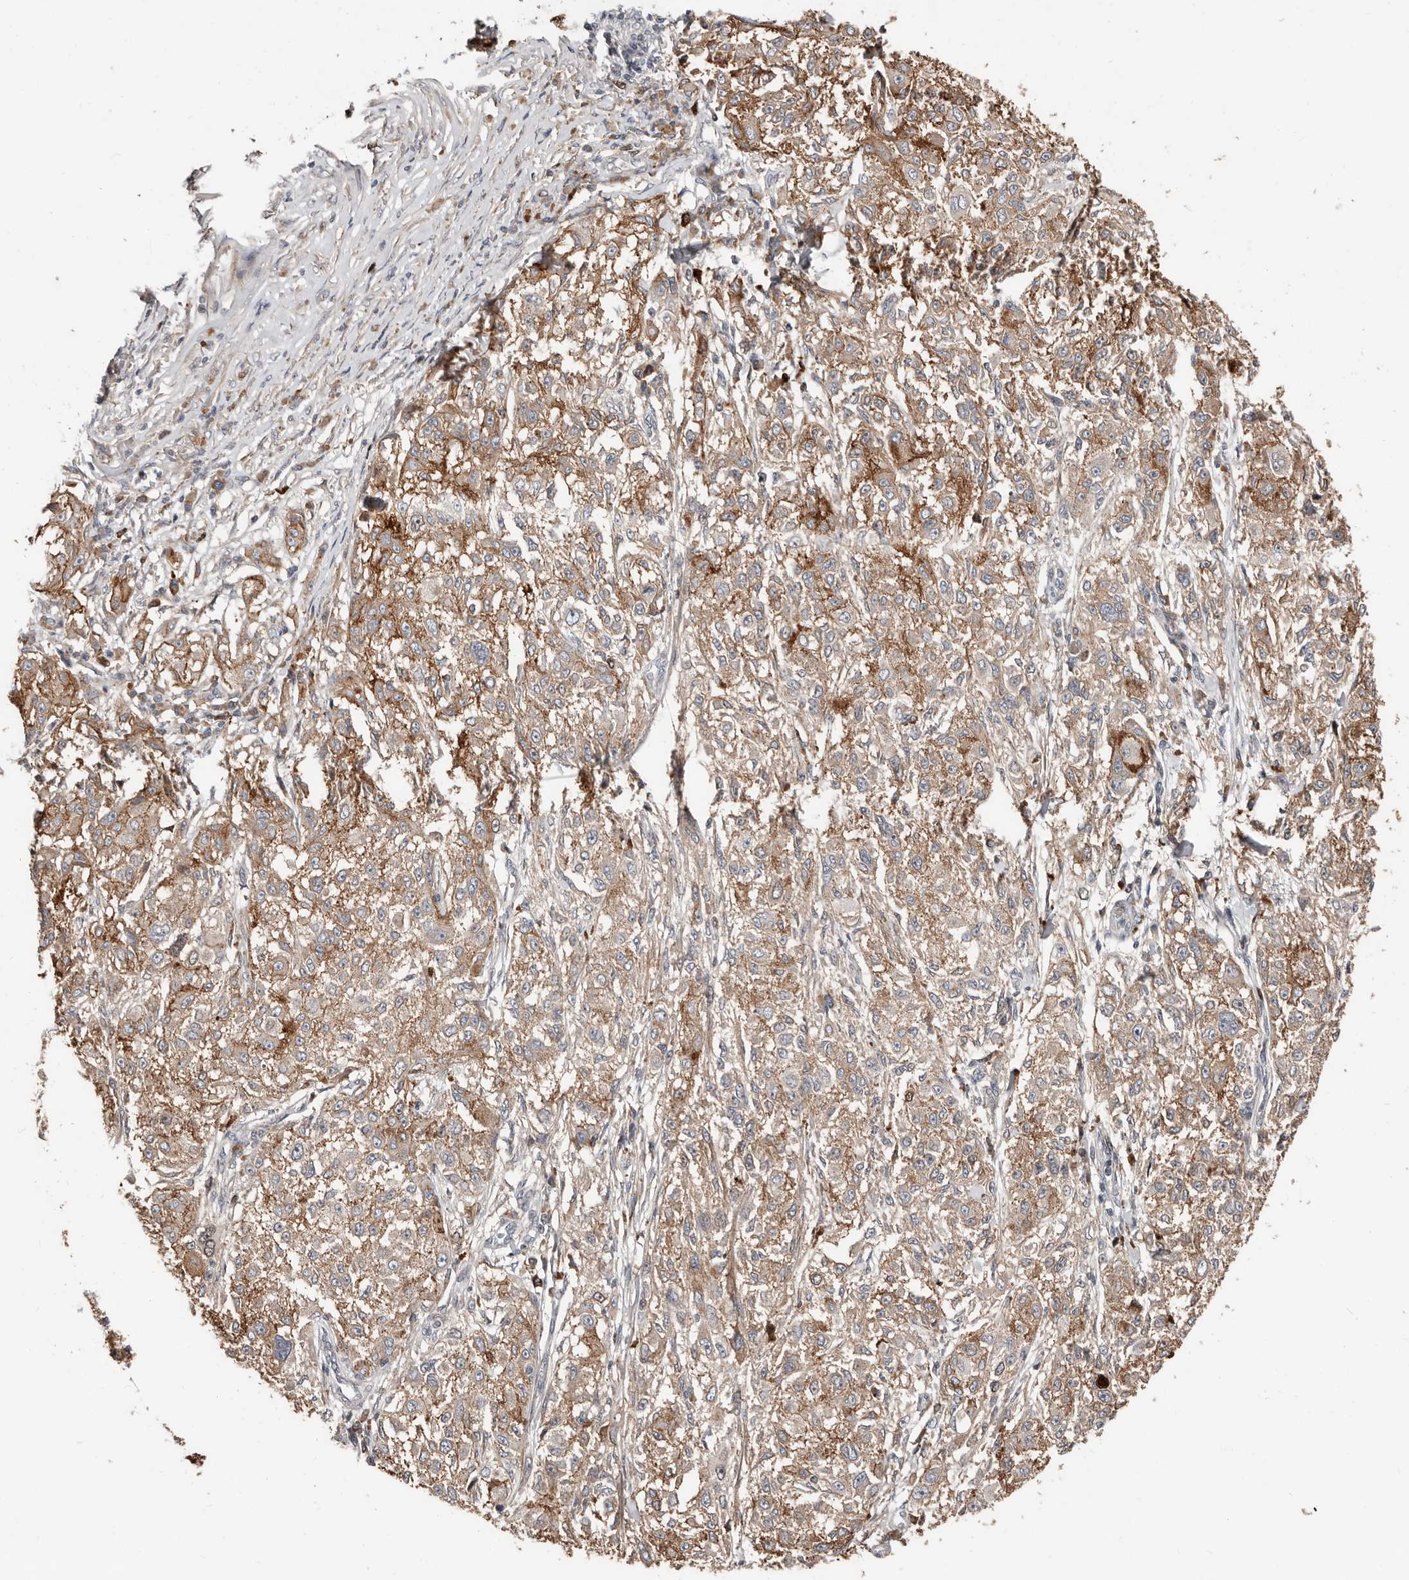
{"staining": {"intensity": "weak", "quantity": ">75%", "location": "cytoplasmic/membranous"}, "tissue": "melanoma", "cell_type": "Tumor cells", "image_type": "cancer", "snomed": [{"axis": "morphology", "description": "Necrosis, NOS"}, {"axis": "morphology", "description": "Malignant melanoma, NOS"}, {"axis": "topography", "description": "Skin"}], "caption": "Weak cytoplasmic/membranous positivity for a protein is appreciated in about >75% of tumor cells of malignant melanoma using immunohistochemistry.", "gene": "SMYD4", "patient": {"sex": "female", "age": 87}}